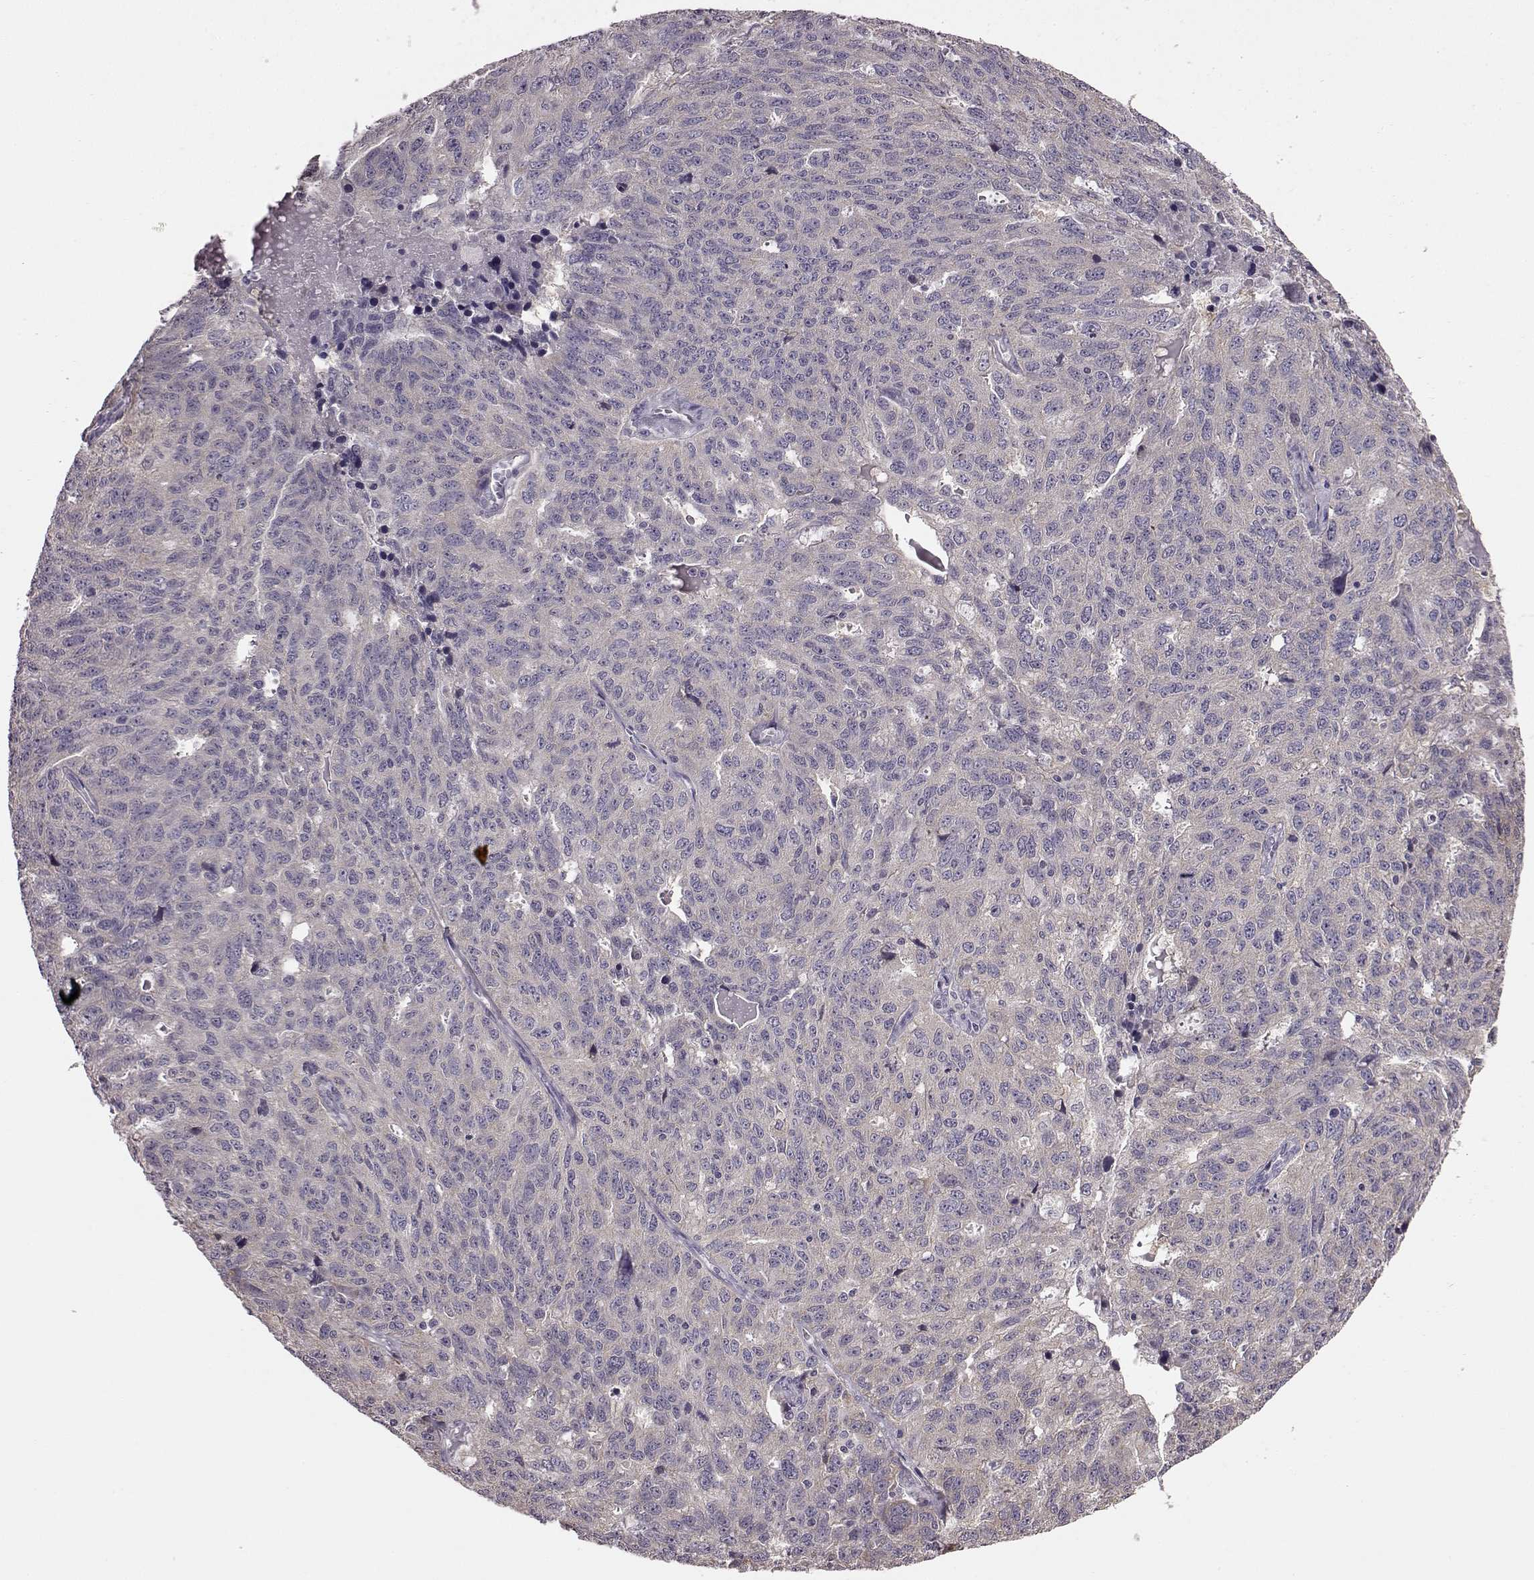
{"staining": {"intensity": "negative", "quantity": "none", "location": "none"}, "tissue": "ovarian cancer", "cell_type": "Tumor cells", "image_type": "cancer", "snomed": [{"axis": "morphology", "description": "Cystadenocarcinoma, serous, NOS"}, {"axis": "topography", "description": "Ovary"}], "caption": "Tumor cells show no significant protein staining in ovarian serous cystadenocarcinoma. (DAB IHC, high magnification).", "gene": "ADGRG2", "patient": {"sex": "female", "age": 71}}